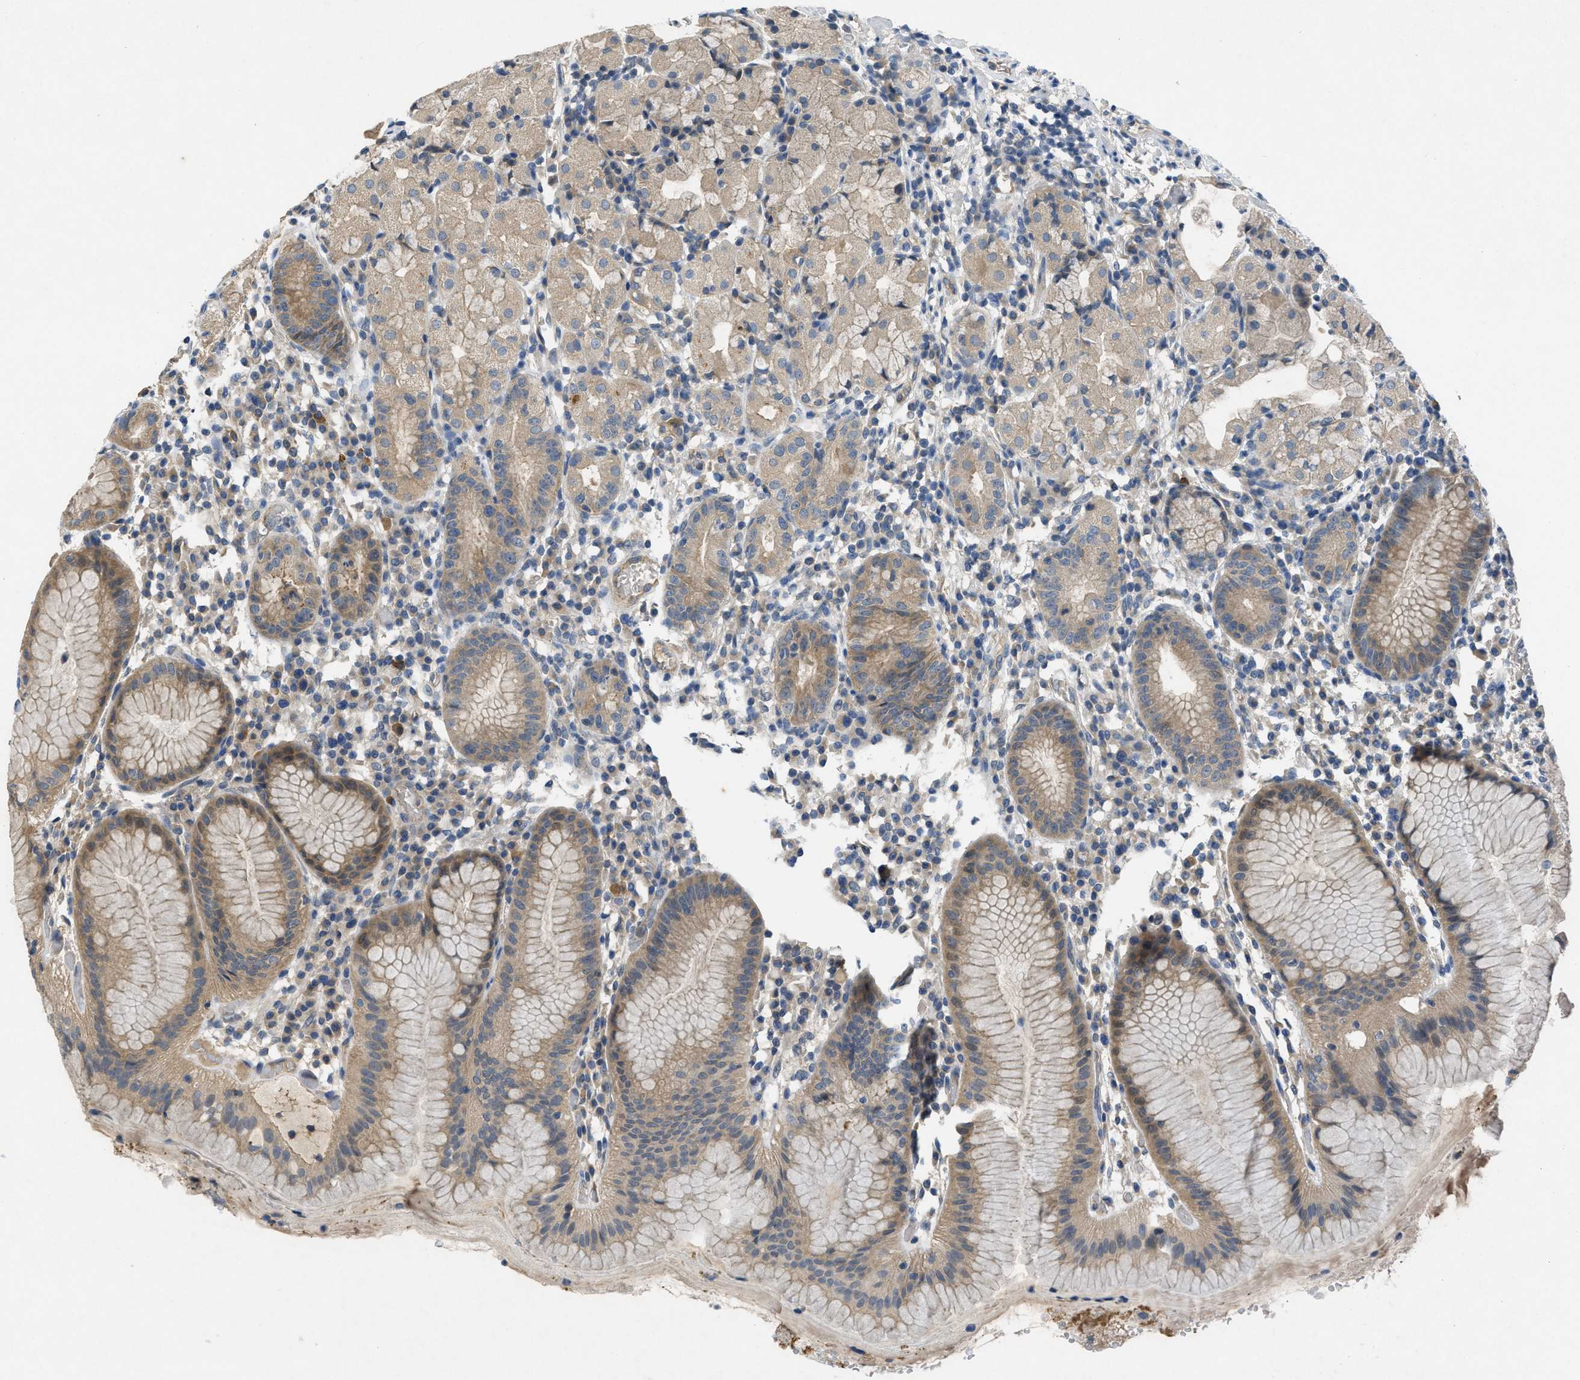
{"staining": {"intensity": "moderate", "quantity": "25%-75%", "location": "cytoplasmic/membranous"}, "tissue": "stomach", "cell_type": "Glandular cells", "image_type": "normal", "snomed": [{"axis": "morphology", "description": "Normal tissue, NOS"}, {"axis": "topography", "description": "Stomach"}, {"axis": "topography", "description": "Stomach, lower"}], "caption": "Benign stomach reveals moderate cytoplasmic/membranous positivity in about 25%-75% of glandular cells, visualized by immunohistochemistry. The staining was performed using DAB, with brown indicating positive protein expression. Nuclei are stained blue with hematoxylin.", "gene": "PPP3CA", "patient": {"sex": "female", "age": 75}}